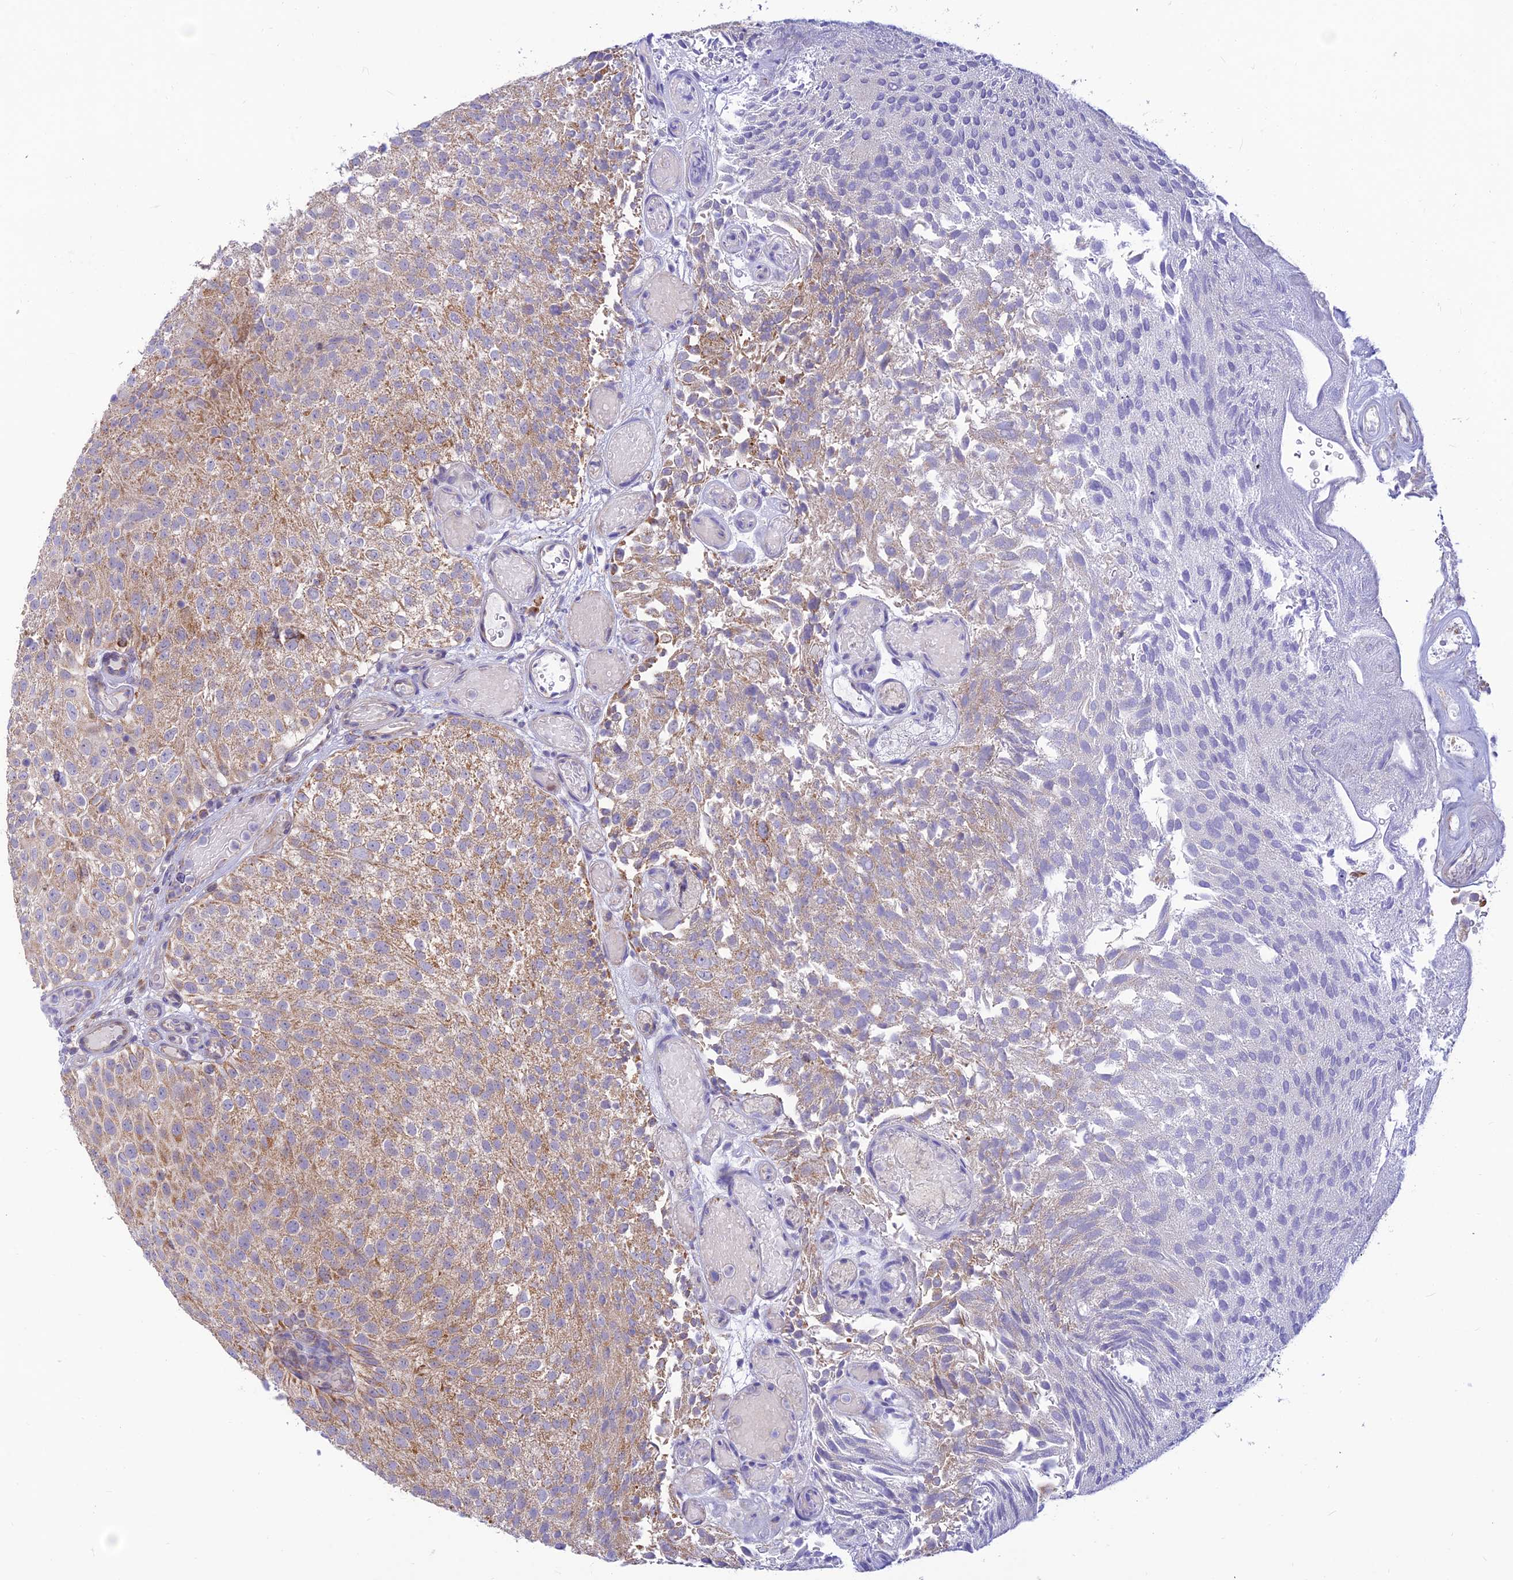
{"staining": {"intensity": "moderate", "quantity": ">75%", "location": "cytoplasmic/membranous"}, "tissue": "urothelial cancer", "cell_type": "Tumor cells", "image_type": "cancer", "snomed": [{"axis": "morphology", "description": "Urothelial carcinoma, Low grade"}, {"axis": "topography", "description": "Urinary bladder"}], "caption": "Urothelial carcinoma (low-grade) was stained to show a protein in brown. There is medium levels of moderate cytoplasmic/membranous expression in about >75% of tumor cells. The staining is performed using DAB (3,3'-diaminobenzidine) brown chromogen to label protein expression. The nuclei are counter-stained blue using hematoxylin.", "gene": "FAM186B", "patient": {"sex": "male", "age": 78}}